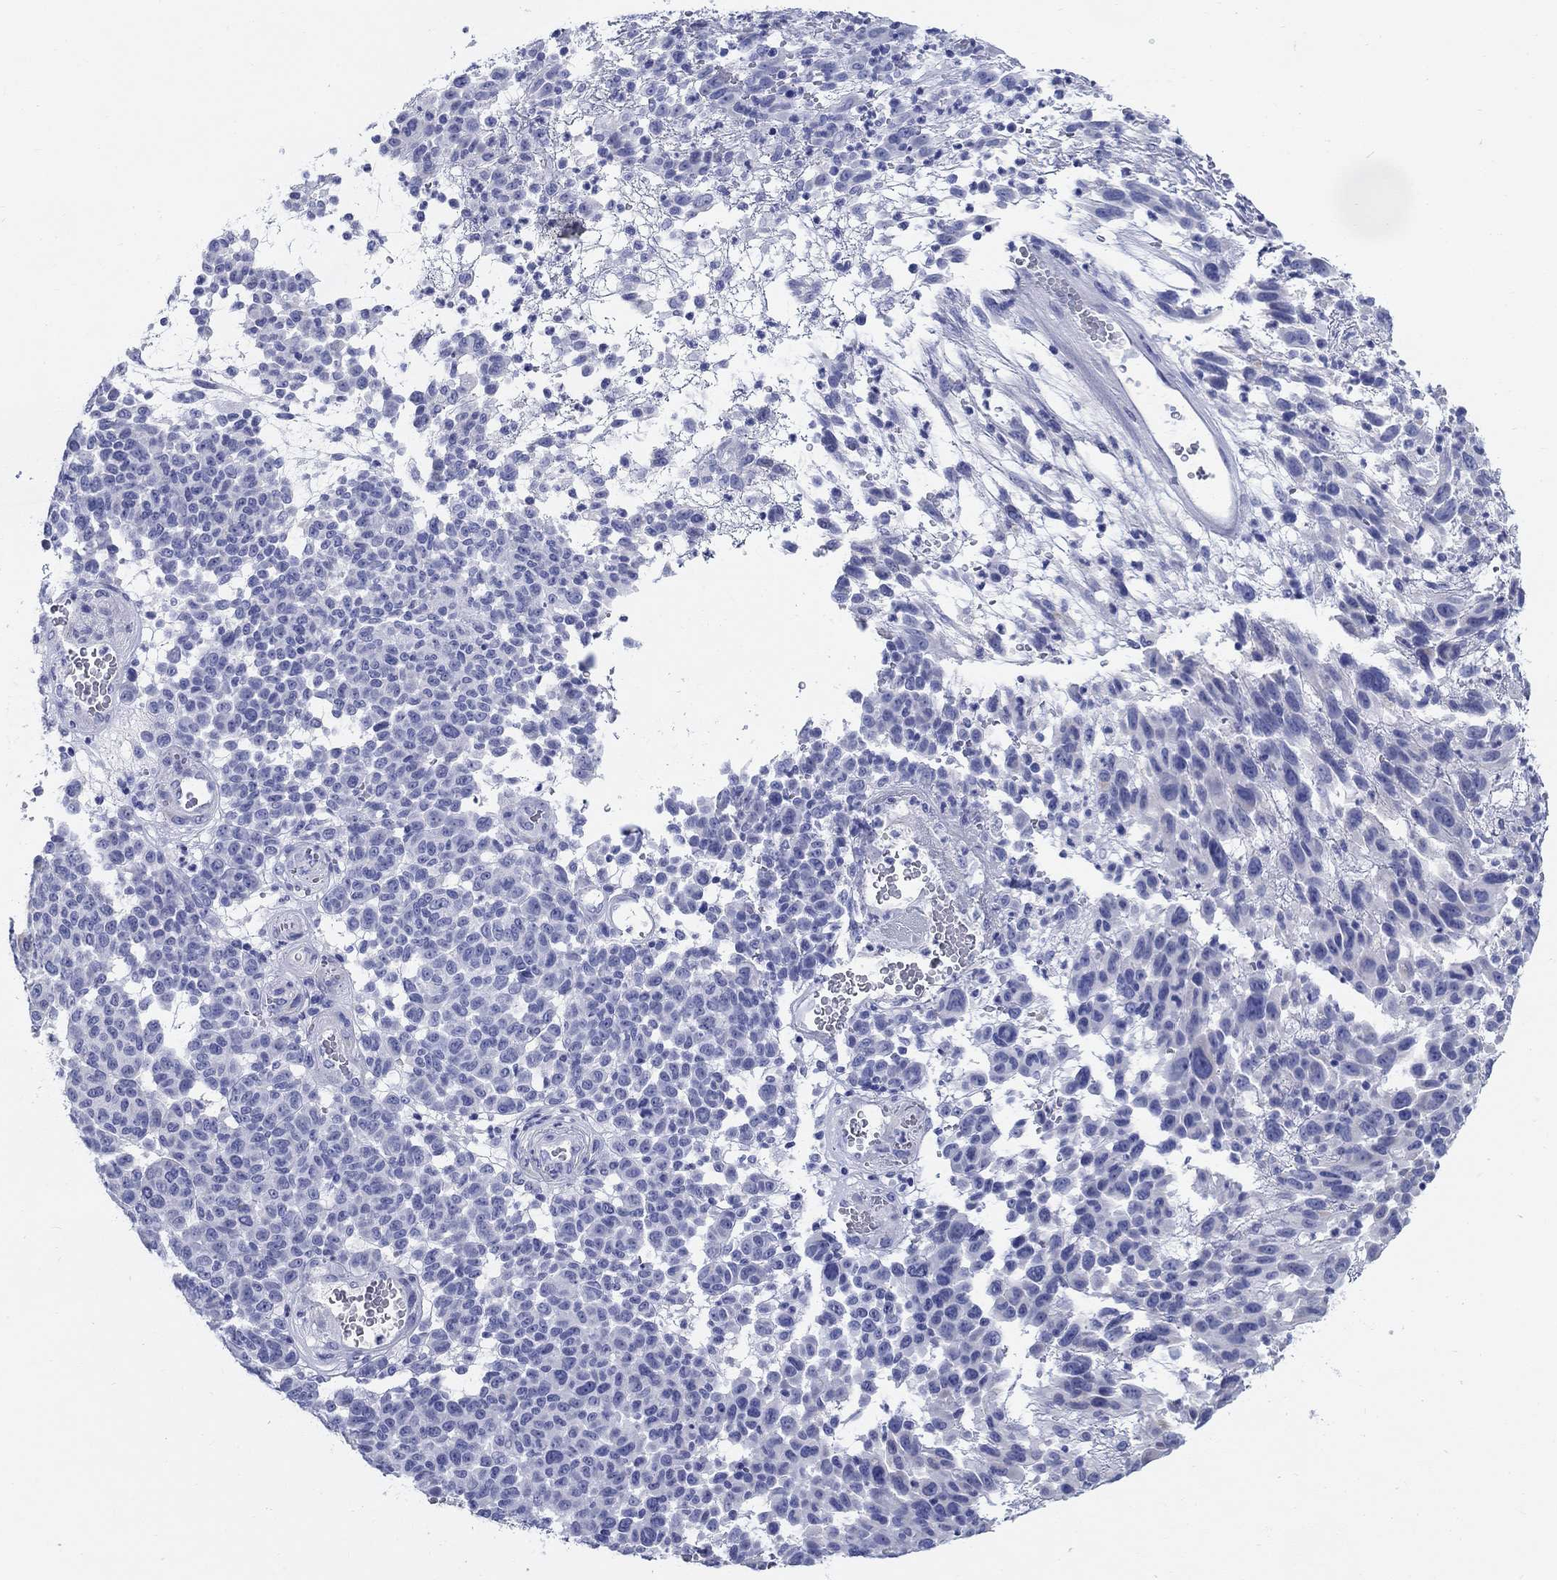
{"staining": {"intensity": "negative", "quantity": "none", "location": "none"}, "tissue": "melanoma", "cell_type": "Tumor cells", "image_type": "cancer", "snomed": [{"axis": "morphology", "description": "Malignant melanoma, NOS"}, {"axis": "topography", "description": "Skin"}], "caption": "This is an IHC histopathology image of malignant melanoma. There is no positivity in tumor cells.", "gene": "CRYGS", "patient": {"sex": "male", "age": 59}}